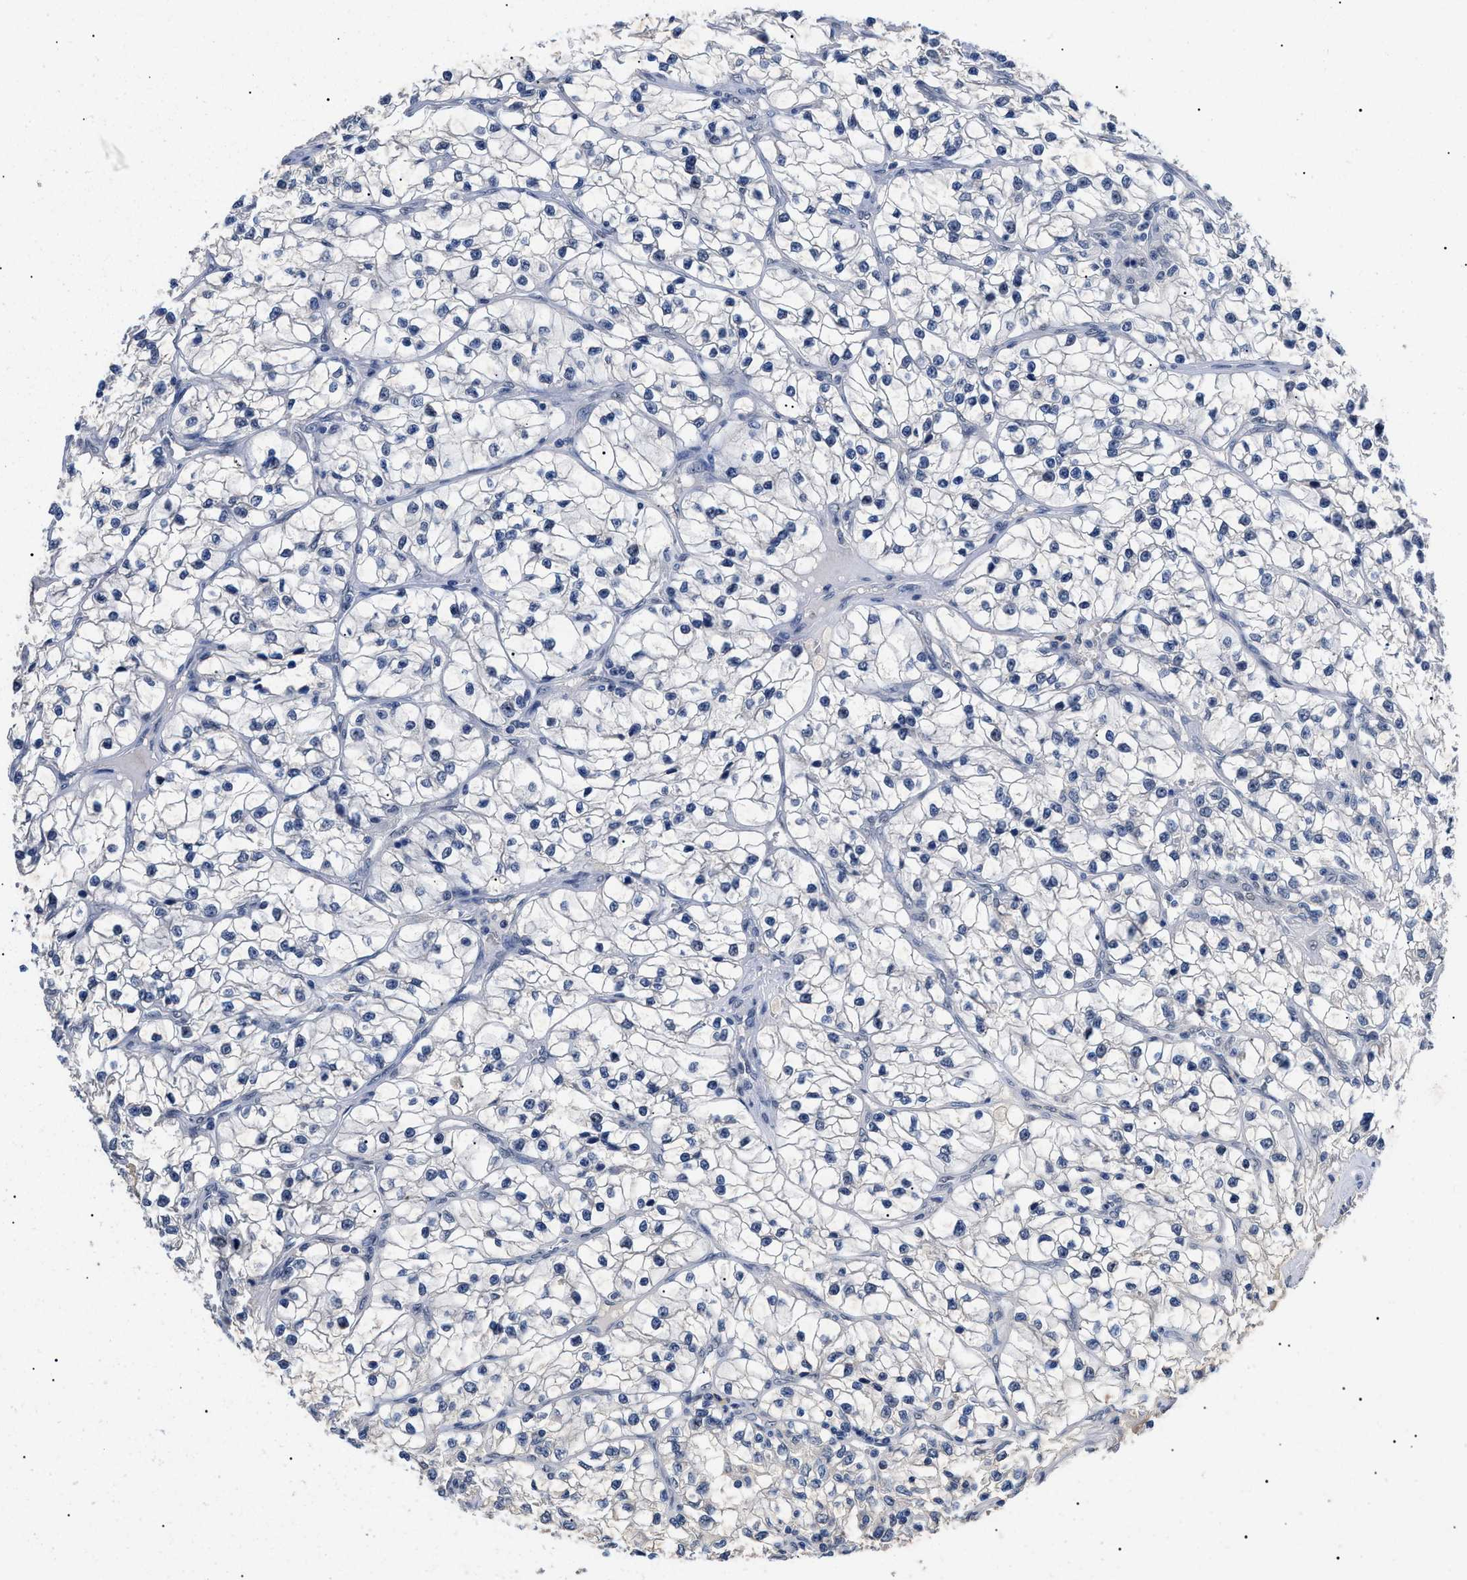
{"staining": {"intensity": "negative", "quantity": "none", "location": "none"}, "tissue": "renal cancer", "cell_type": "Tumor cells", "image_type": "cancer", "snomed": [{"axis": "morphology", "description": "Adenocarcinoma, NOS"}, {"axis": "topography", "description": "Kidney"}], "caption": "The micrograph exhibits no staining of tumor cells in renal adenocarcinoma.", "gene": "PRRT2", "patient": {"sex": "female", "age": 57}}